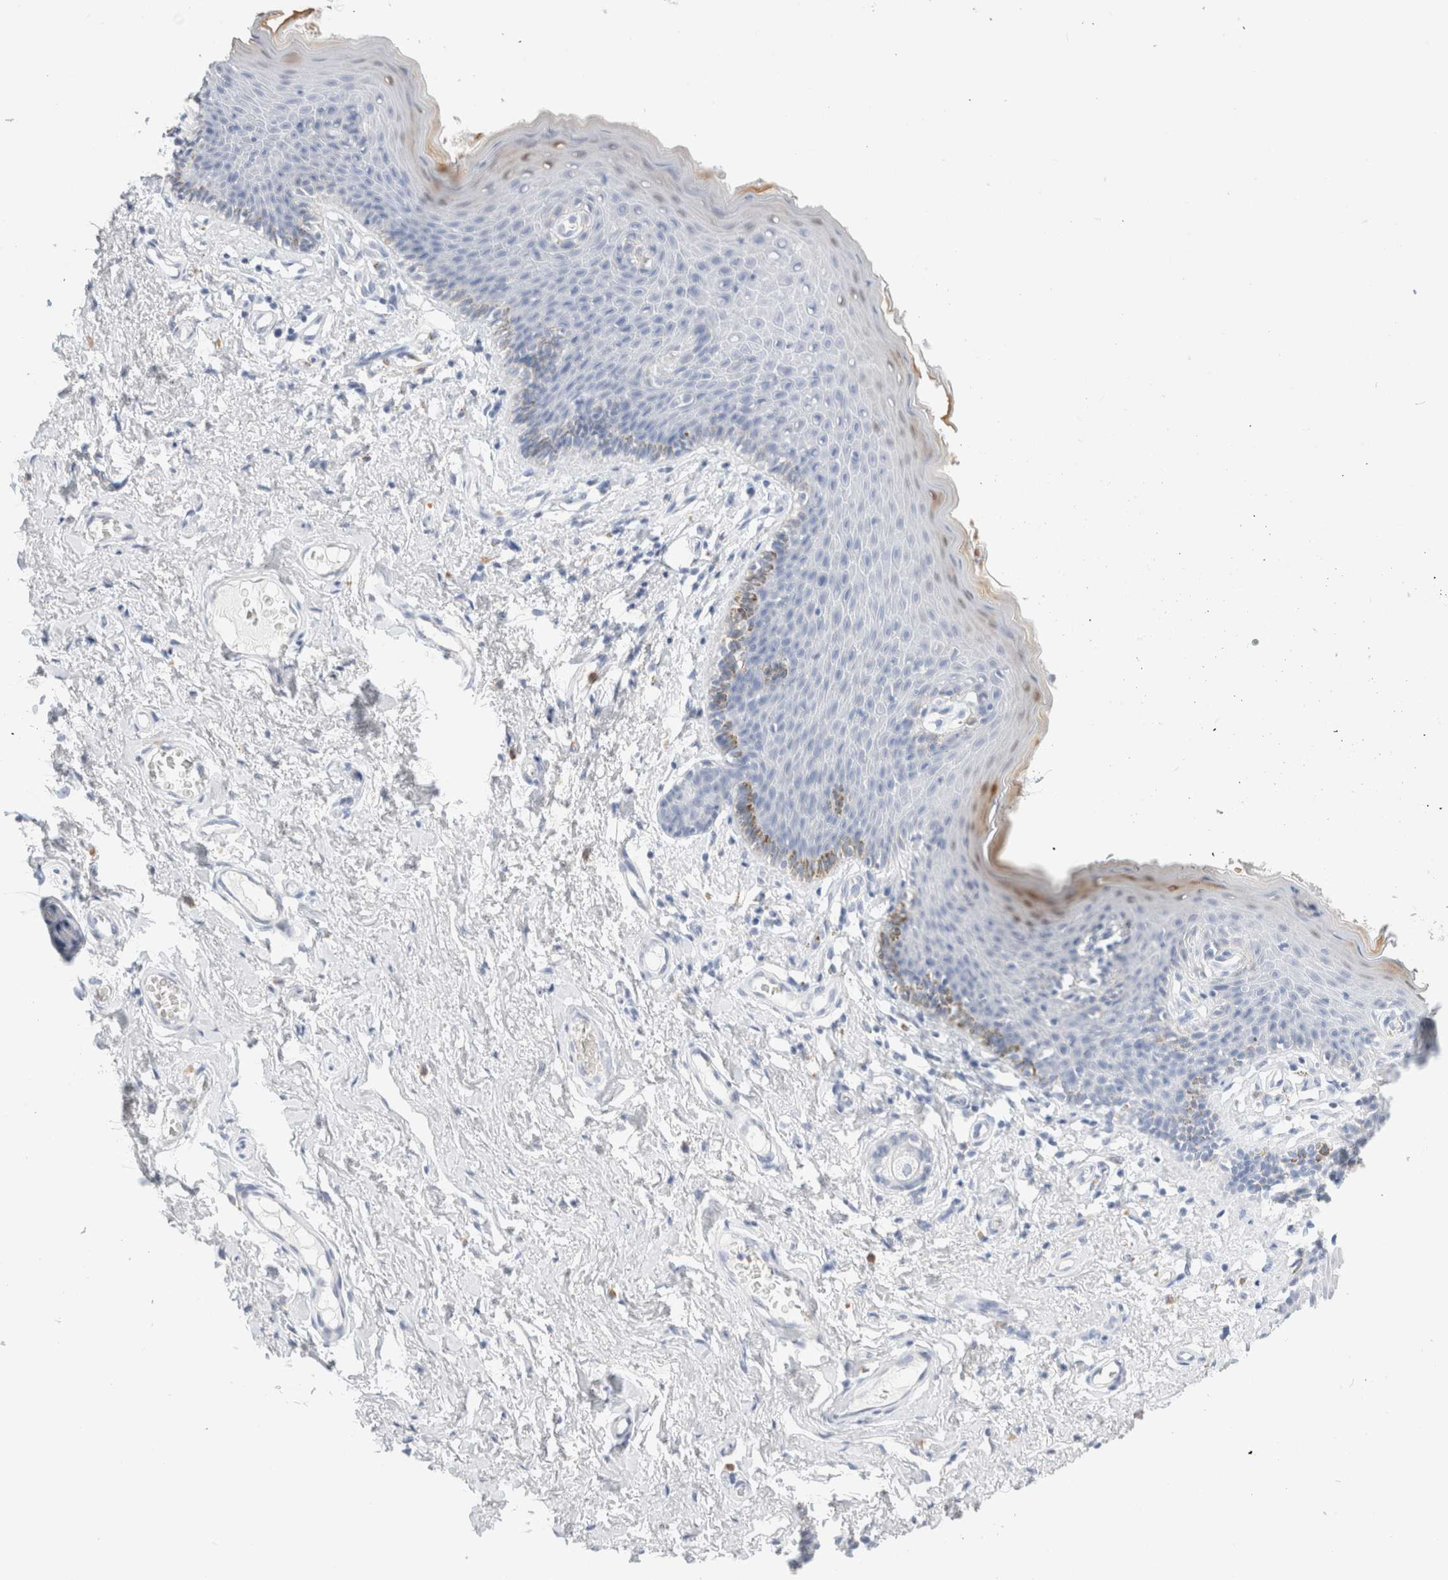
{"staining": {"intensity": "moderate", "quantity": "<25%", "location": "cytoplasmic/membranous,nuclear"}, "tissue": "skin", "cell_type": "Epidermal cells", "image_type": "normal", "snomed": [{"axis": "morphology", "description": "Normal tissue, NOS"}, {"axis": "topography", "description": "Vulva"}], "caption": "Immunohistochemistry (IHC) (DAB) staining of unremarkable human skin displays moderate cytoplasmic/membranous,nuclear protein expression in approximately <25% of epidermal cells. The staining is performed using DAB brown chromogen to label protein expression. The nuclei are counter-stained blue using hematoxylin.", "gene": "ARG1", "patient": {"sex": "female", "age": 66}}